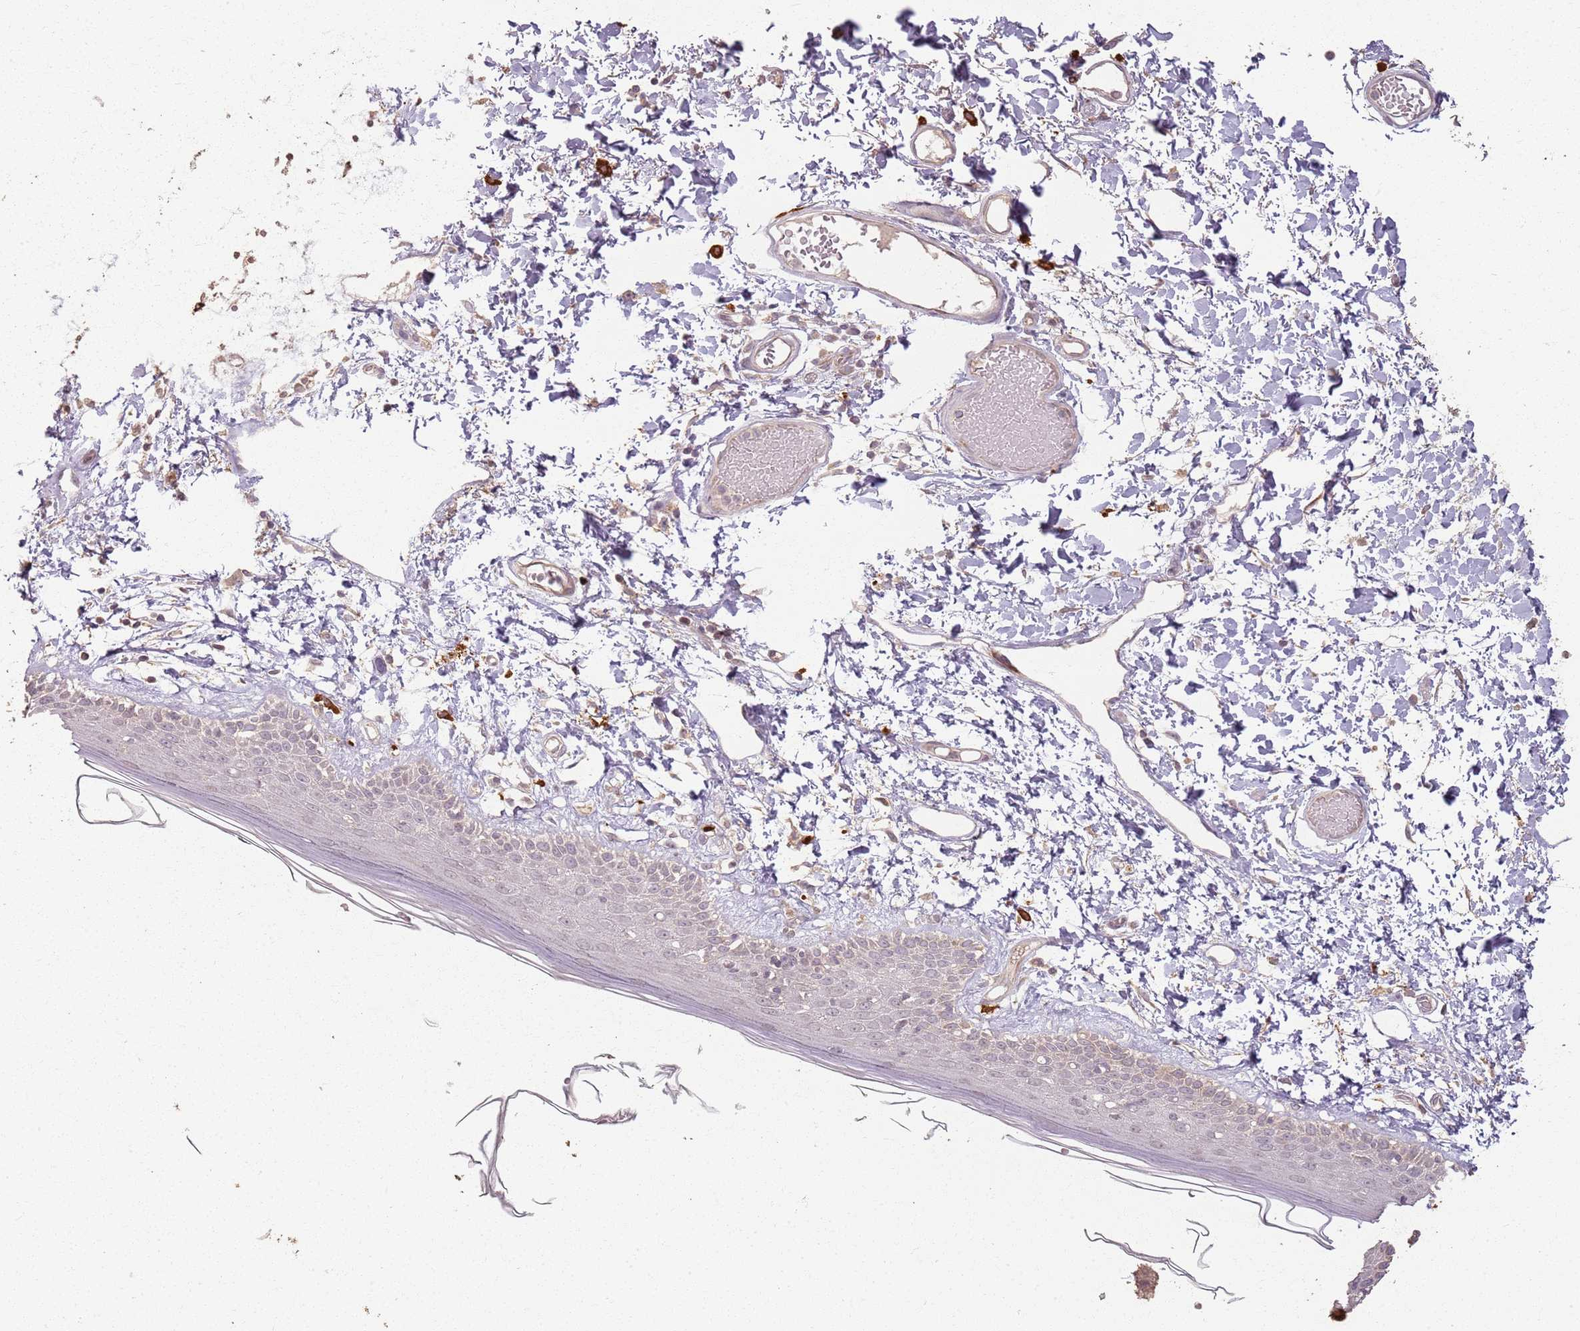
{"staining": {"intensity": "weak", "quantity": "<25%", "location": "cytoplasmic/membranous,nuclear"}, "tissue": "skin", "cell_type": "Epidermal cells", "image_type": "normal", "snomed": [{"axis": "morphology", "description": "Normal tissue, NOS"}, {"axis": "topography", "description": "Adipose tissue"}, {"axis": "topography", "description": "Vascular tissue"}, {"axis": "topography", "description": "Vulva"}, {"axis": "topography", "description": "Peripheral nerve tissue"}], "caption": "An immunohistochemistry (IHC) micrograph of normal skin is shown. There is no staining in epidermal cells of skin. Nuclei are stained in blue.", "gene": "CCDC168", "patient": {"sex": "female", "age": 86}}